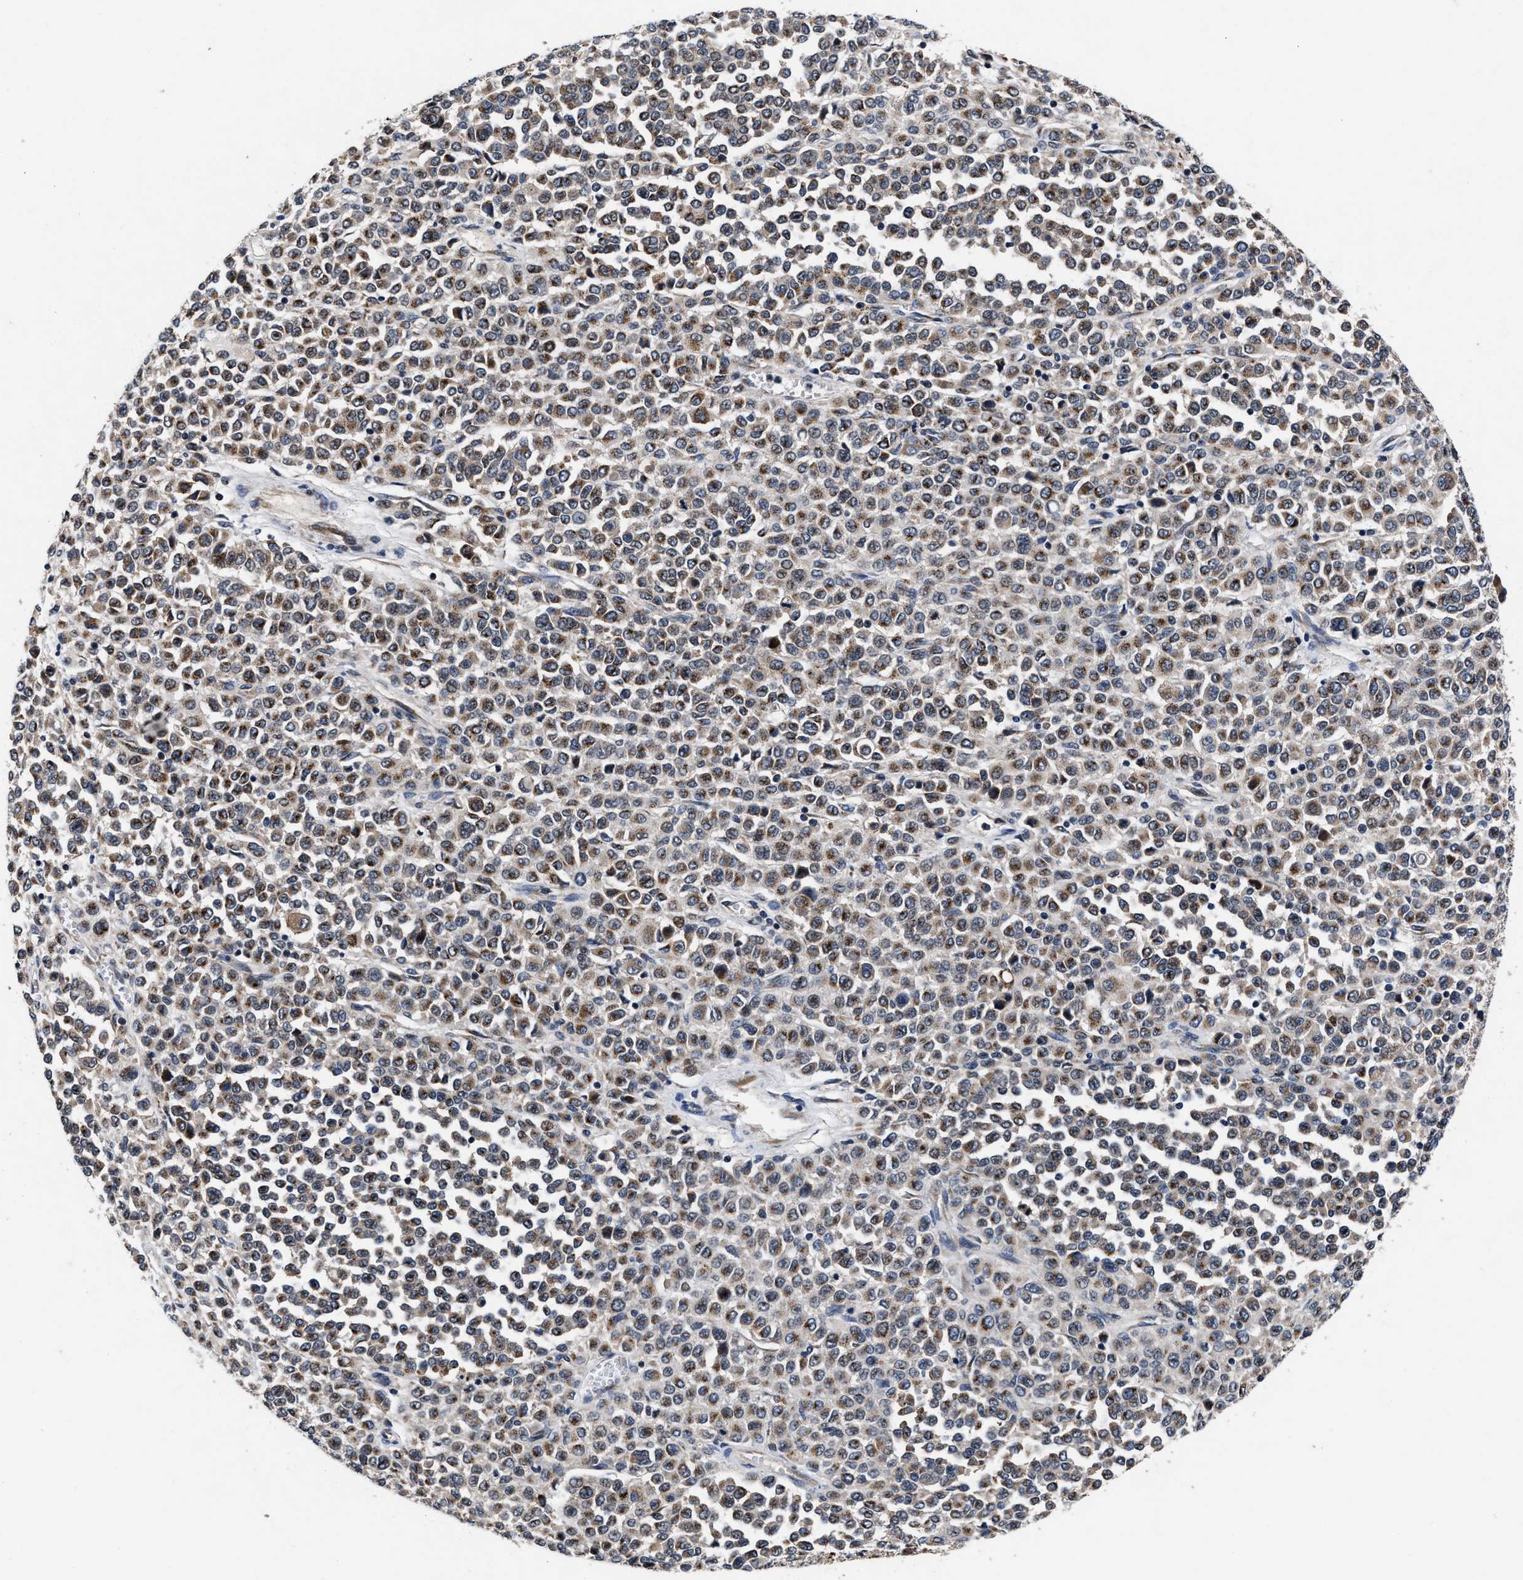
{"staining": {"intensity": "moderate", "quantity": ">75%", "location": "cytoplasmic/membranous"}, "tissue": "melanoma", "cell_type": "Tumor cells", "image_type": "cancer", "snomed": [{"axis": "morphology", "description": "Malignant melanoma, Metastatic site"}, {"axis": "topography", "description": "Pancreas"}], "caption": "Immunohistochemical staining of malignant melanoma (metastatic site) reveals moderate cytoplasmic/membranous protein expression in approximately >75% of tumor cells.", "gene": "TMEM53", "patient": {"sex": "female", "age": 30}}